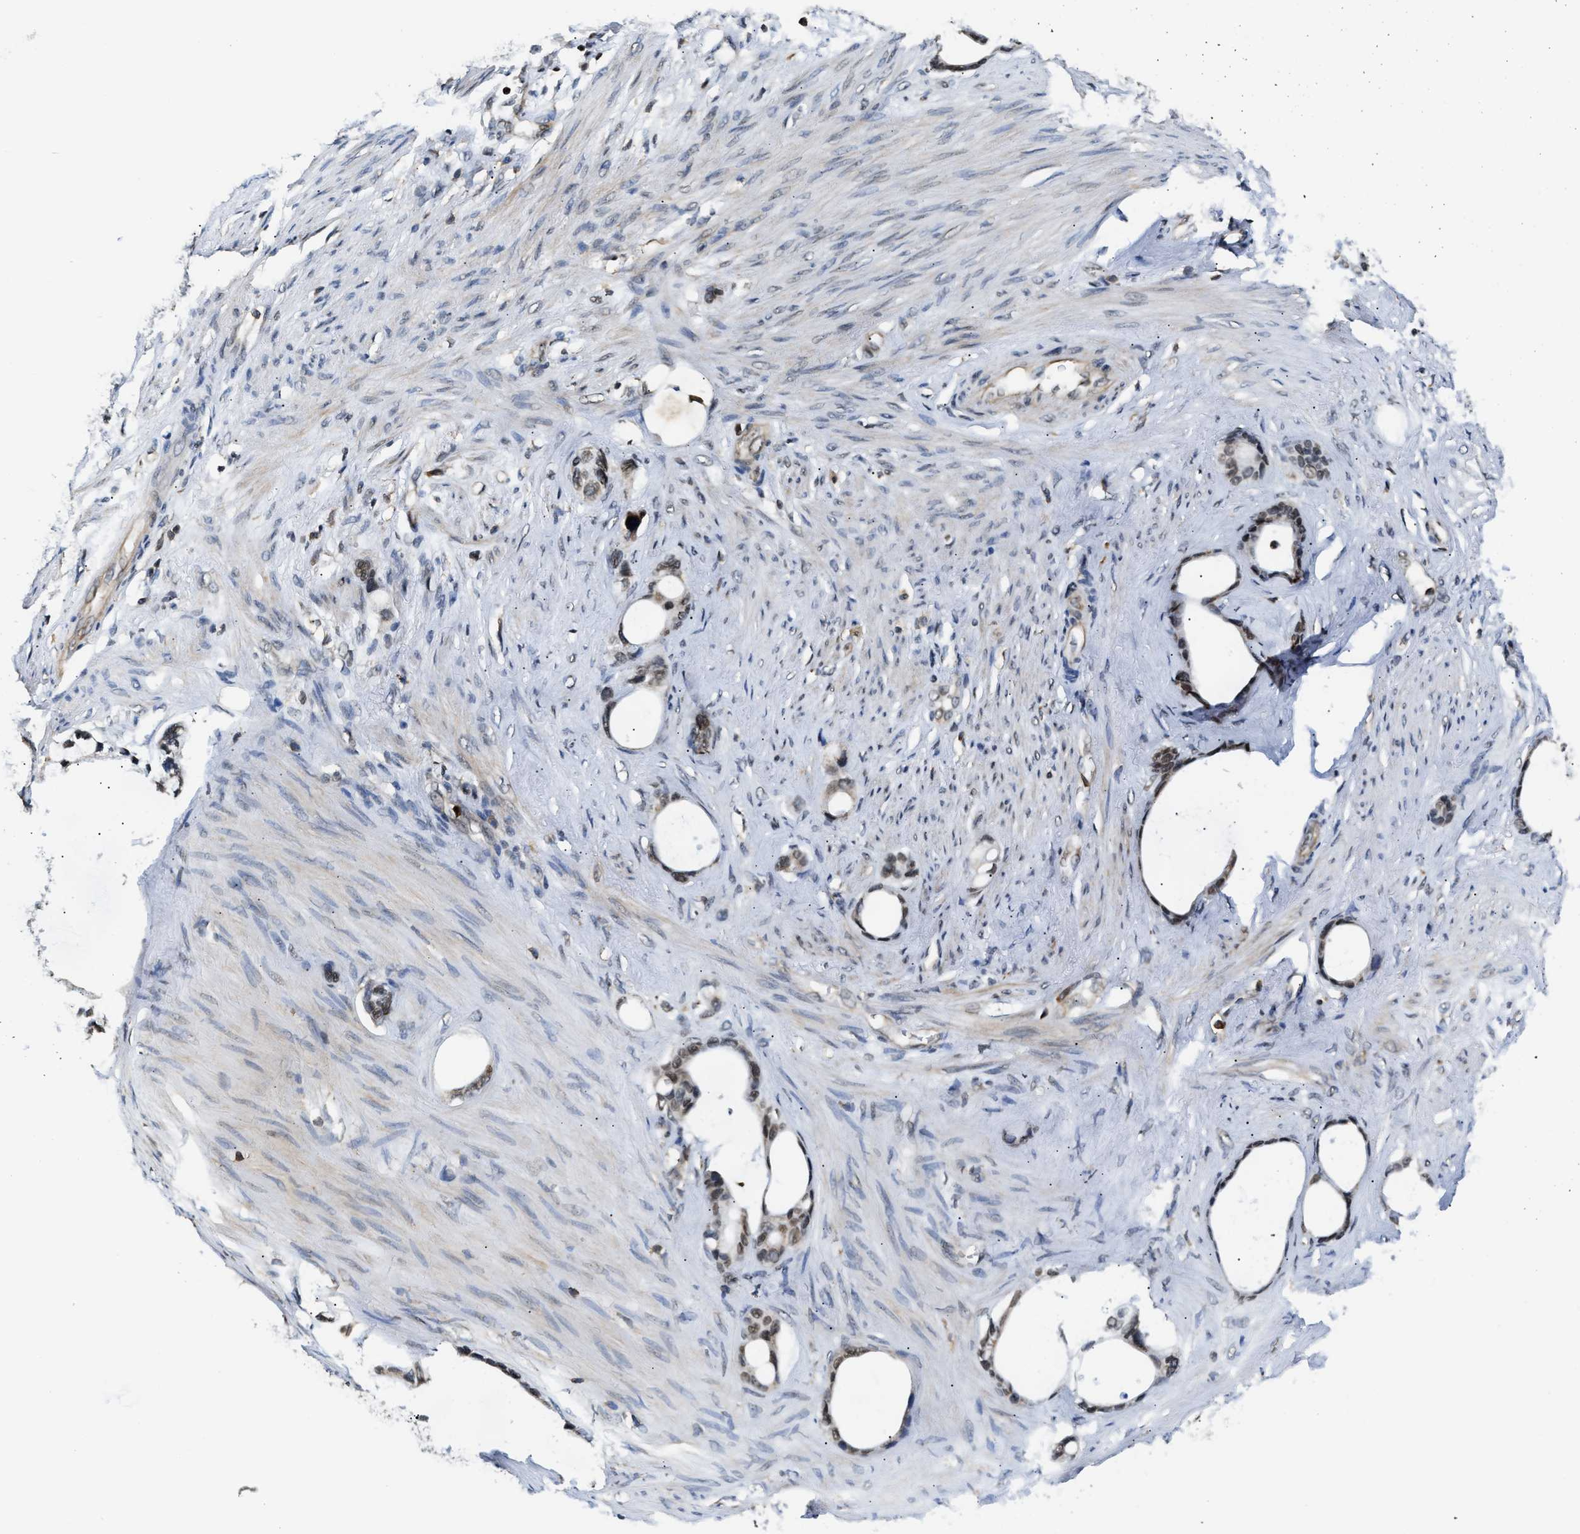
{"staining": {"intensity": "moderate", "quantity": "25%-75%", "location": "nuclear"}, "tissue": "stomach cancer", "cell_type": "Tumor cells", "image_type": "cancer", "snomed": [{"axis": "morphology", "description": "Adenocarcinoma, NOS"}, {"axis": "topography", "description": "Stomach"}], "caption": "Human stomach cancer (adenocarcinoma) stained with a protein marker shows moderate staining in tumor cells.", "gene": "STK10", "patient": {"sex": "female", "age": 75}}